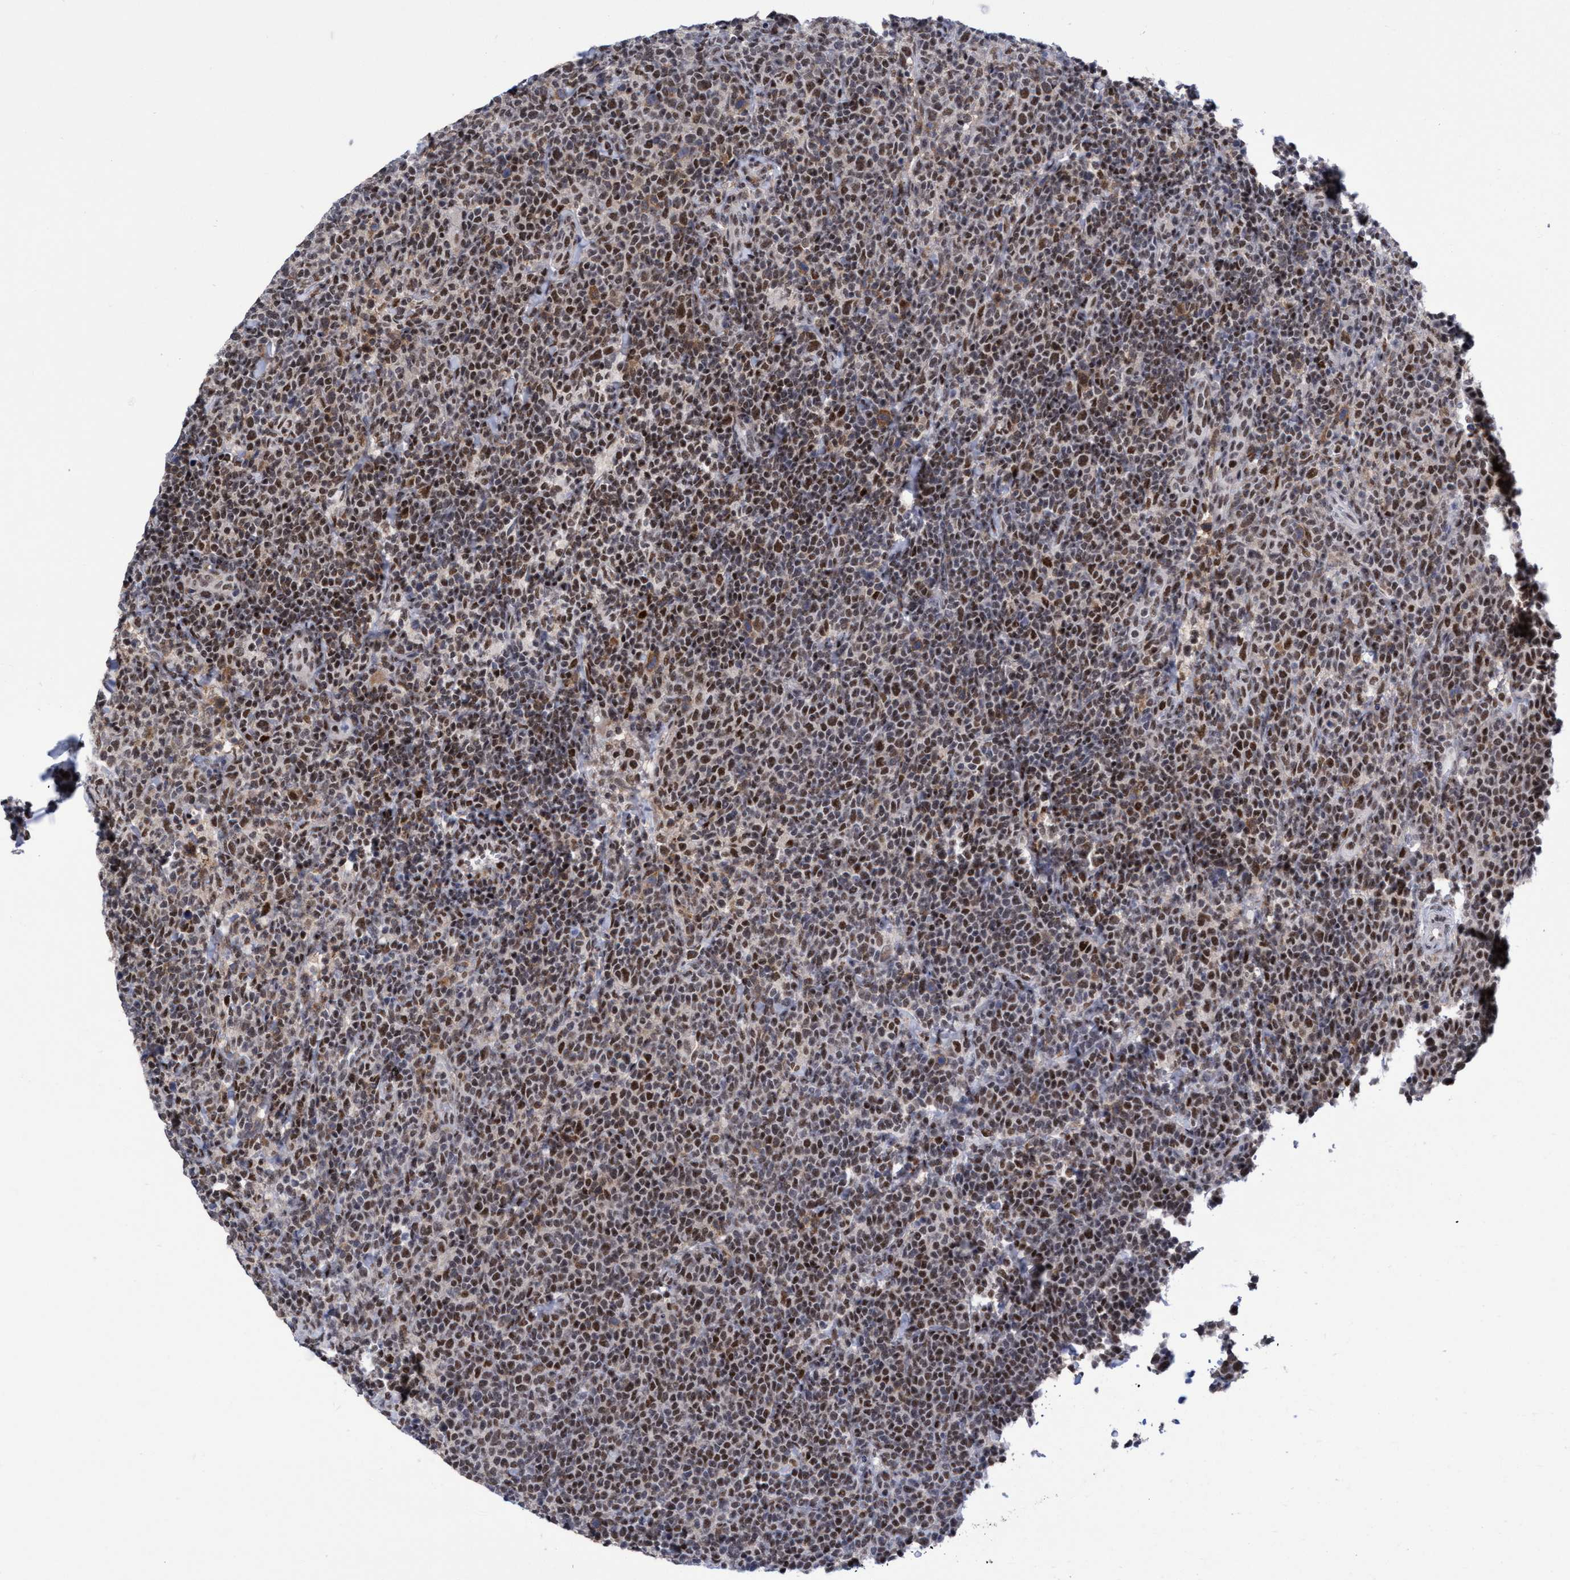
{"staining": {"intensity": "moderate", "quantity": "25%-75%", "location": "nuclear"}, "tissue": "lymphoma", "cell_type": "Tumor cells", "image_type": "cancer", "snomed": [{"axis": "morphology", "description": "Malignant lymphoma, non-Hodgkin's type, High grade"}, {"axis": "topography", "description": "Lymph node"}], "caption": "Immunohistochemistry photomicrograph of malignant lymphoma, non-Hodgkin's type (high-grade) stained for a protein (brown), which shows medium levels of moderate nuclear positivity in approximately 25%-75% of tumor cells.", "gene": "C9orf78", "patient": {"sex": "male", "age": 61}}